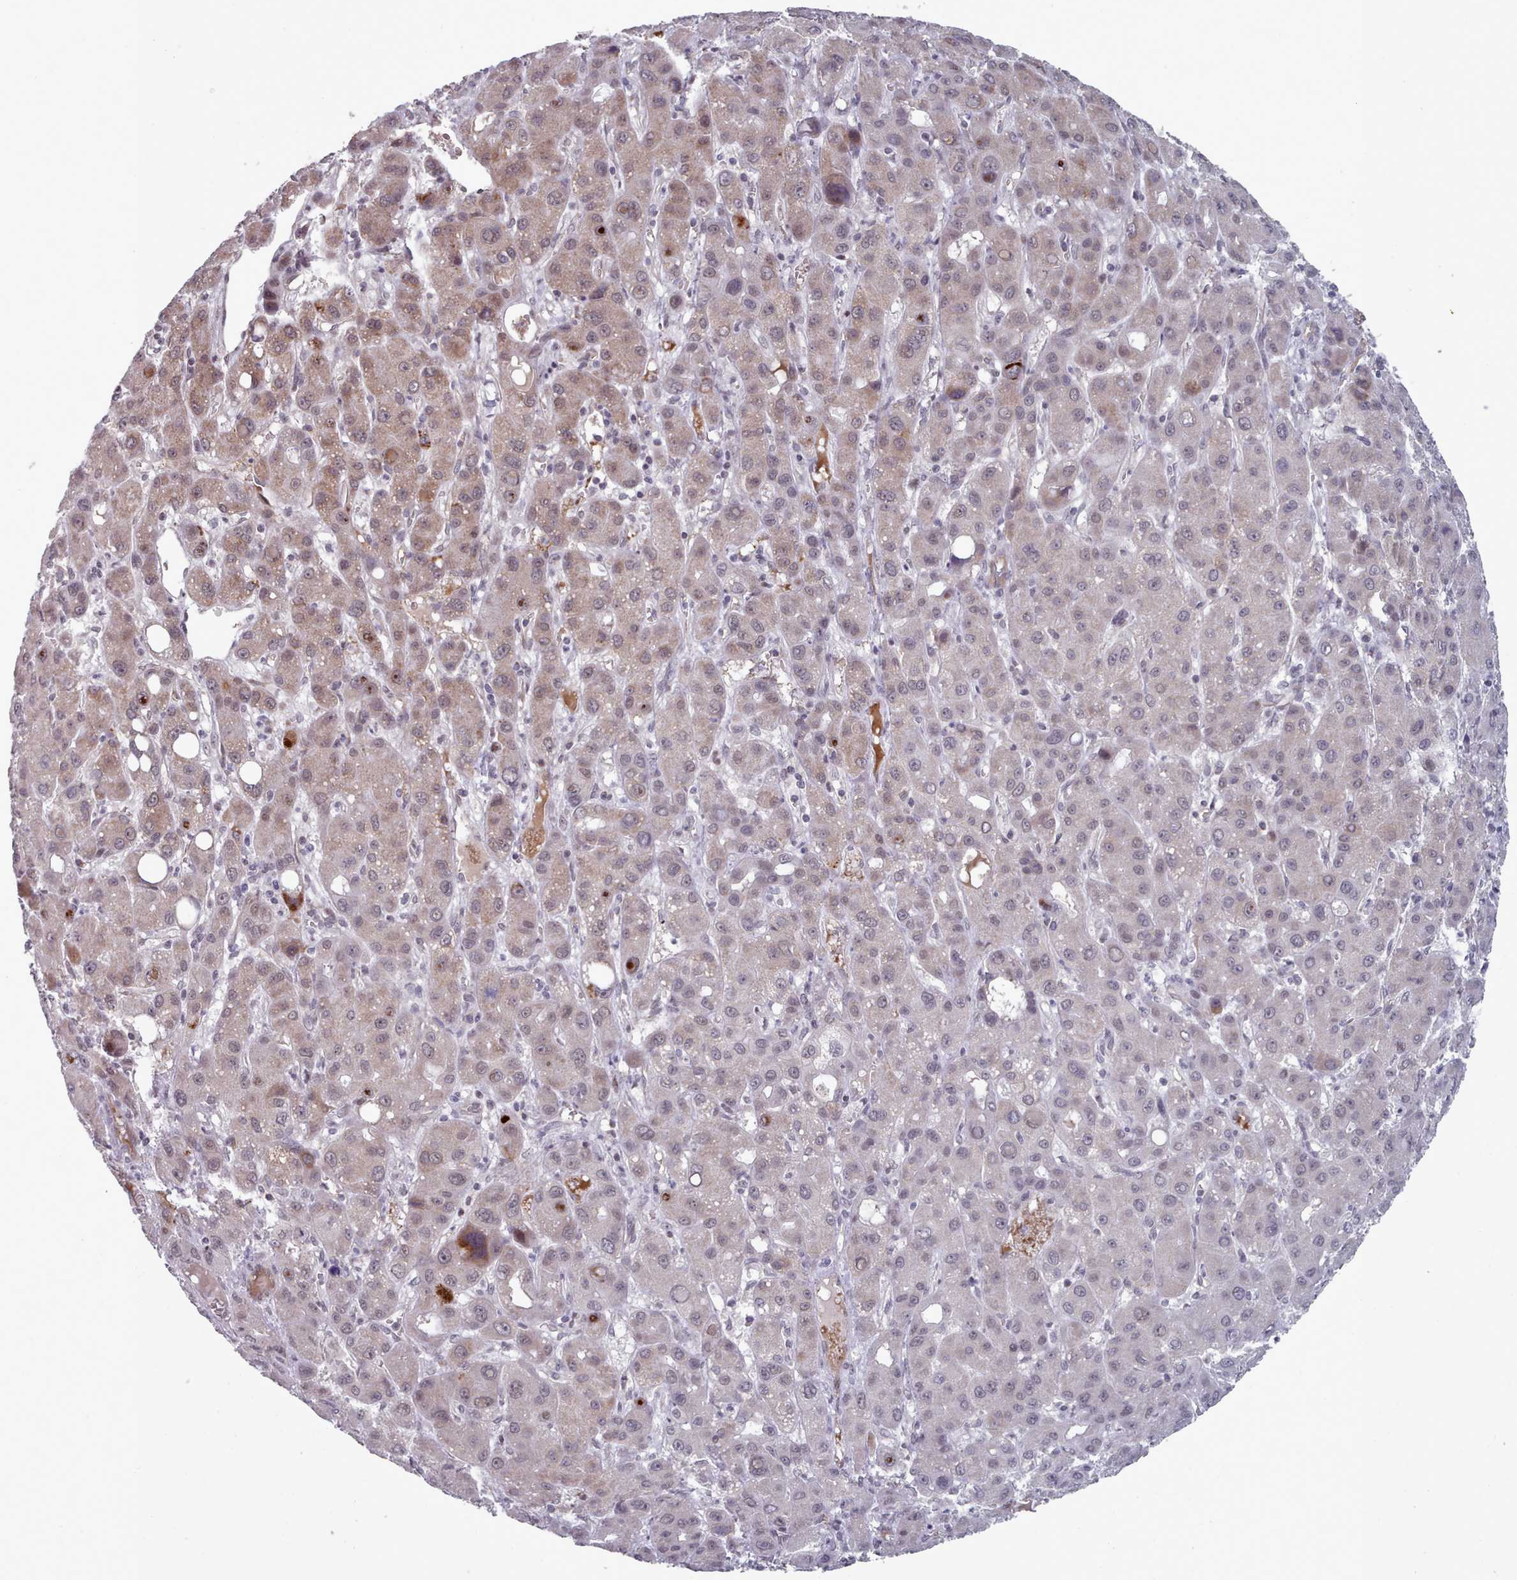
{"staining": {"intensity": "moderate", "quantity": "<25%", "location": "cytoplasmic/membranous,nuclear"}, "tissue": "liver cancer", "cell_type": "Tumor cells", "image_type": "cancer", "snomed": [{"axis": "morphology", "description": "Carcinoma, Hepatocellular, NOS"}, {"axis": "topography", "description": "Liver"}], "caption": "A brown stain highlights moderate cytoplasmic/membranous and nuclear expression of a protein in human hepatocellular carcinoma (liver) tumor cells.", "gene": "TRARG1", "patient": {"sex": "male", "age": 55}}